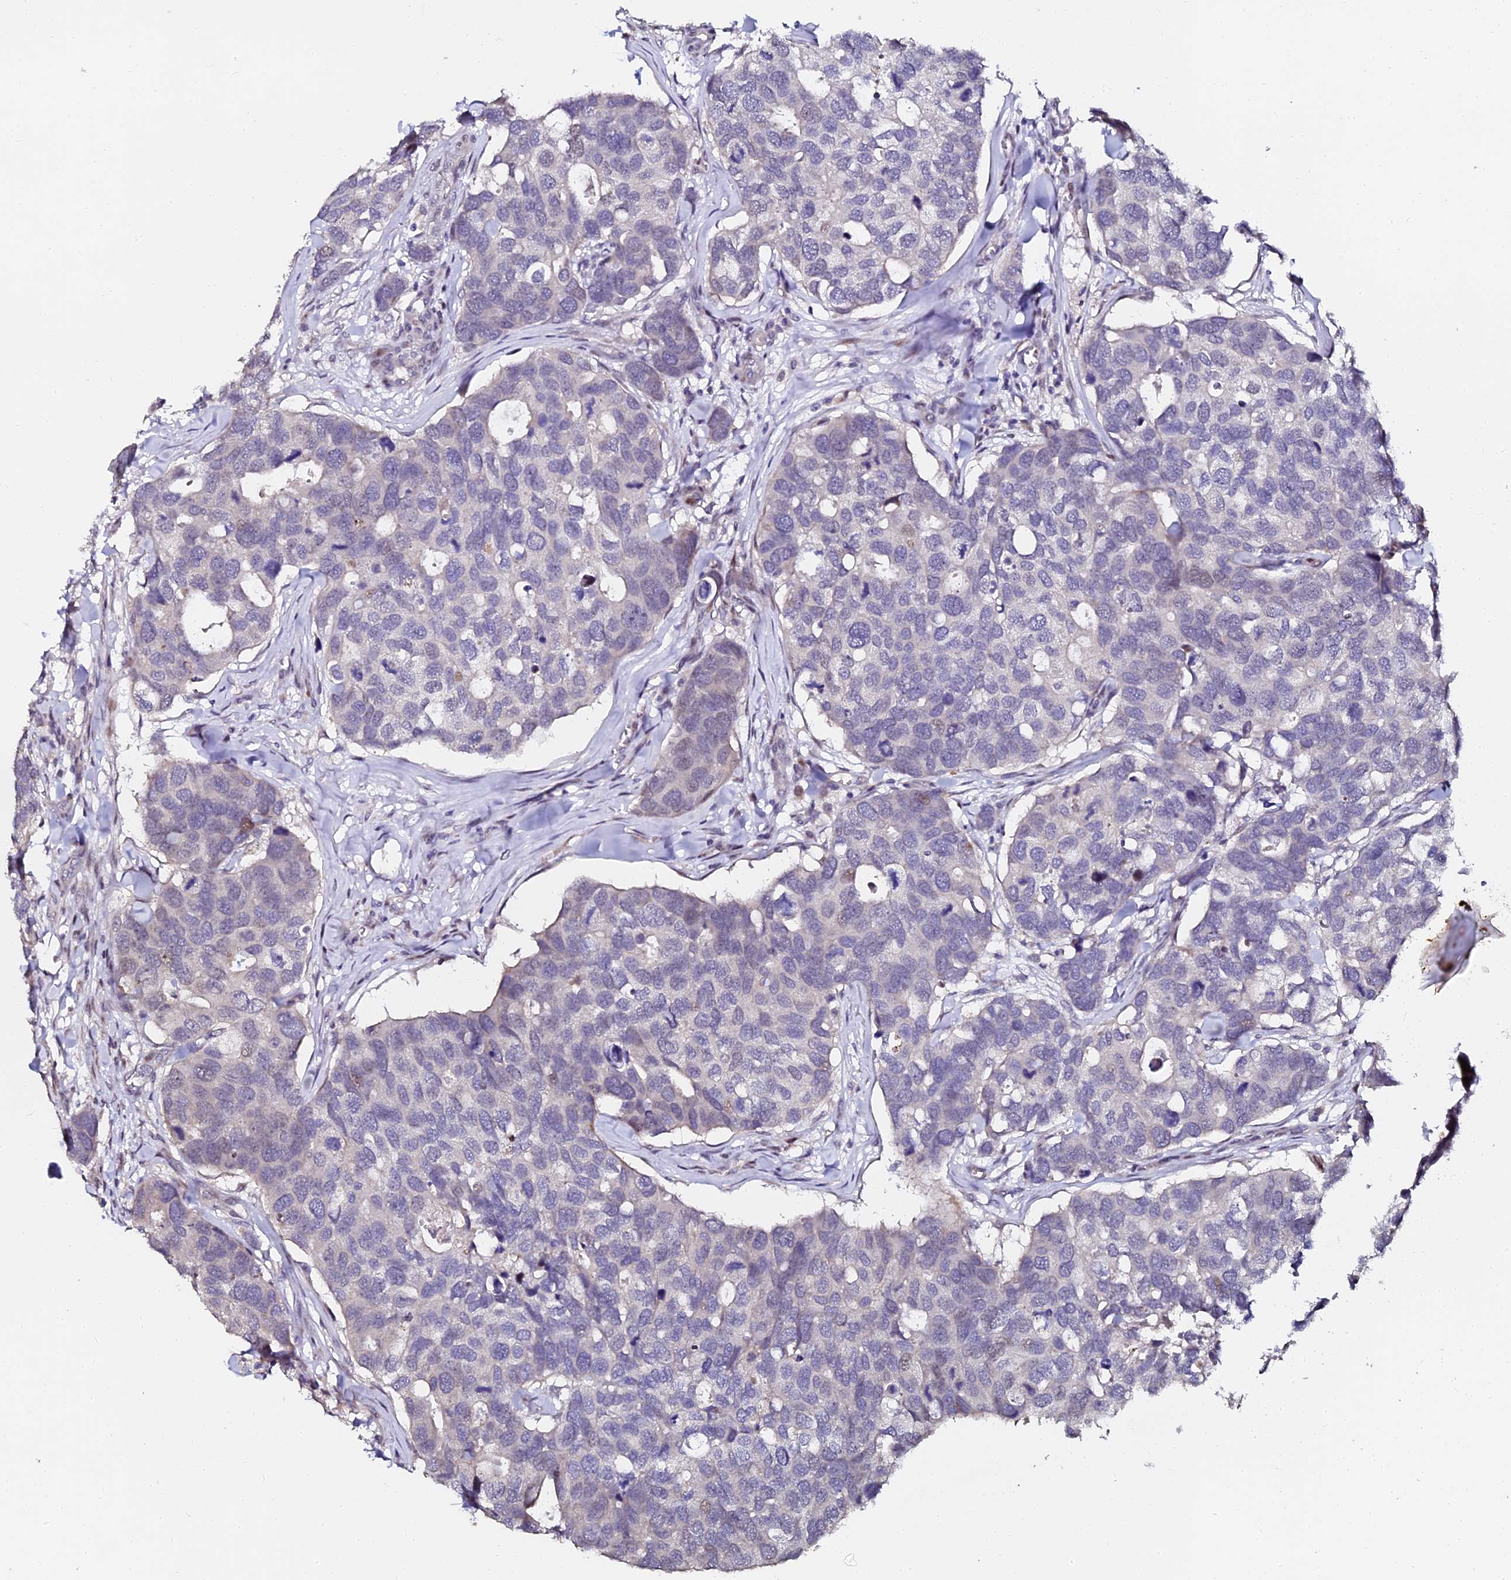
{"staining": {"intensity": "moderate", "quantity": "<25%", "location": "nuclear"}, "tissue": "breast cancer", "cell_type": "Tumor cells", "image_type": "cancer", "snomed": [{"axis": "morphology", "description": "Duct carcinoma"}, {"axis": "topography", "description": "Breast"}], "caption": "This image reveals immunohistochemistry staining of invasive ductal carcinoma (breast), with low moderate nuclear expression in about <25% of tumor cells.", "gene": "GPN3", "patient": {"sex": "female", "age": 83}}